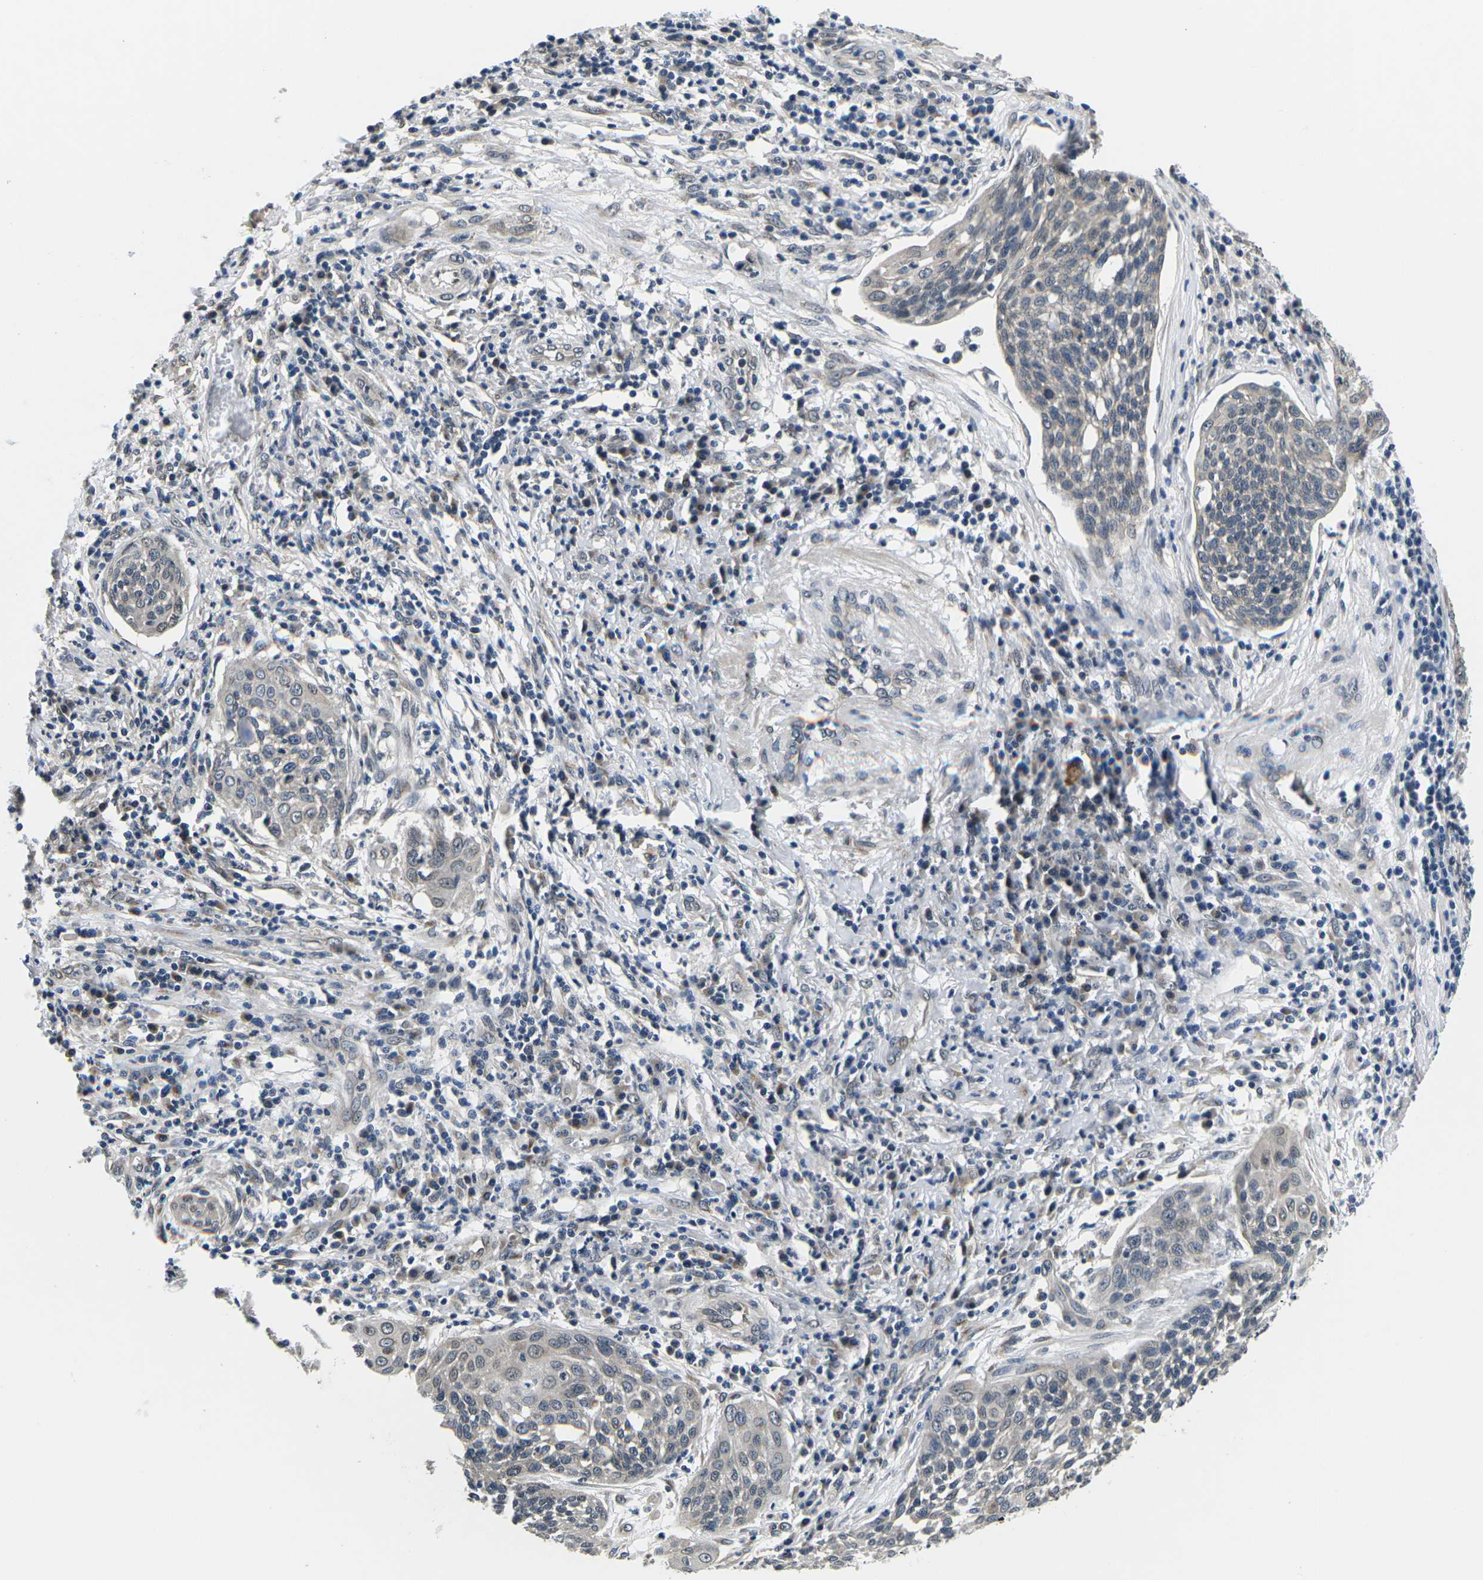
{"staining": {"intensity": "negative", "quantity": "none", "location": "none"}, "tissue": "cervical cancer", "cell_type": "Tumor cells", "image_type": "cancer", "snomed": [{"axis": "morphology", "description": "Squamous cell carcinoma, NOS"}, {"axis": "topography", "description": "Cervix"}], "caption": "Photomicrograph shows no protein expression in tumor cells of cervical cancer (squamous cell carcinoma) tissue.", "gene": "SNX10", "patient": {"sex": "female", "age": 34}}